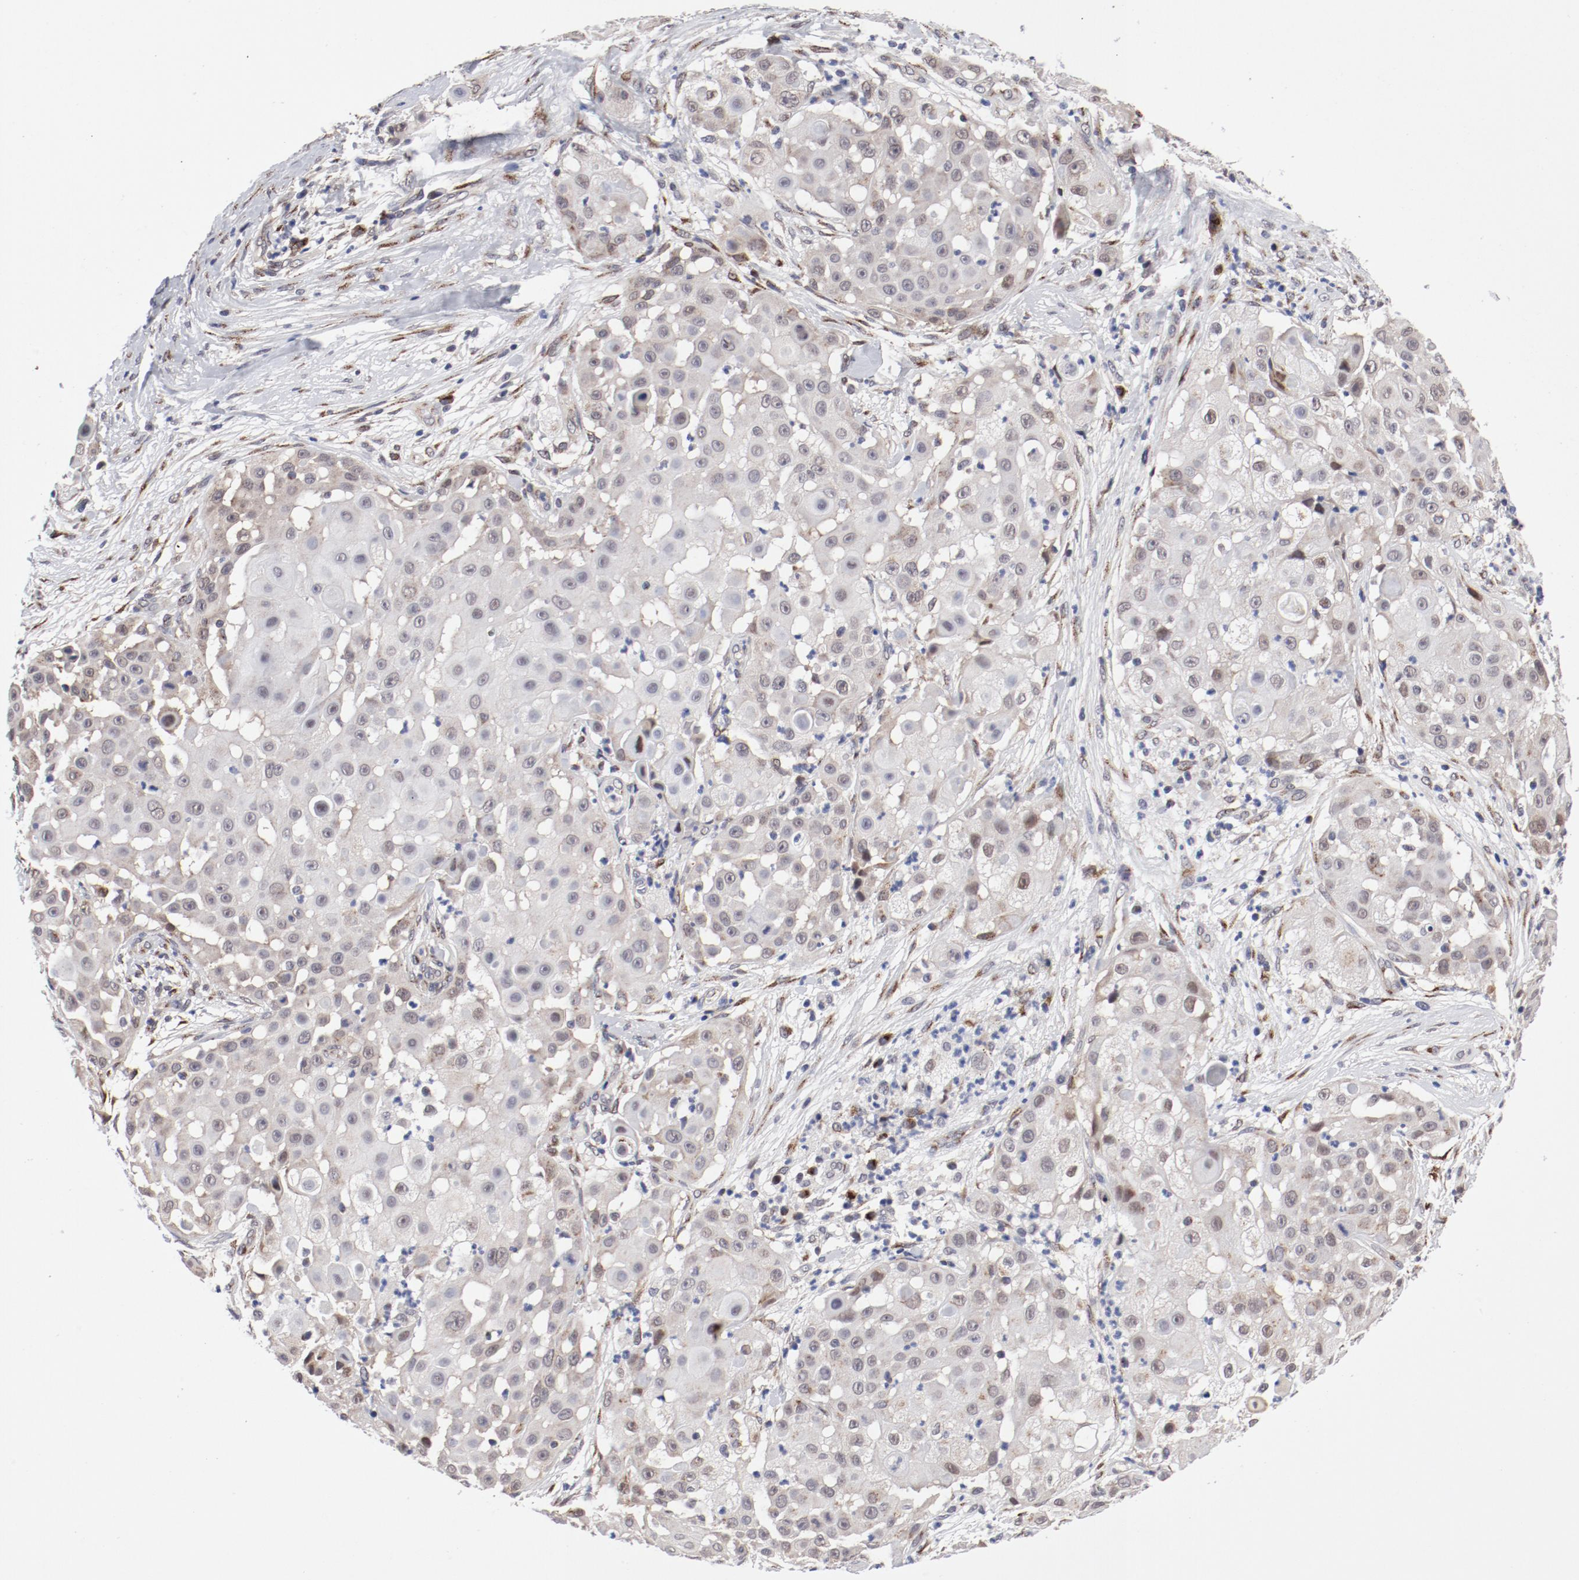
{"staining": {"intensity": "weak", "quantity": "<25%", "location": "cytoplasmic/membranous,nuclear"}, "tissue": "skin cancer", "cell_type": "Tumor cells", "image_type": "cancer", "snomed": [{"axis": "morphology", "description": "Squamous cell carcinoma, NOS"}, {"axis": "topography", "description": "Skin"}], "caption": "Photomicrograph shows no protein staining in tumor cells of skin cancer (squamous cell carcinoma) tissue. (Stains: DAB IHC with hematoxylin counter stain, Microscopy: brightfield microscopy at high magnification).", "gene": "RPL12", "patient": {"sex": "female", "age": 57}}